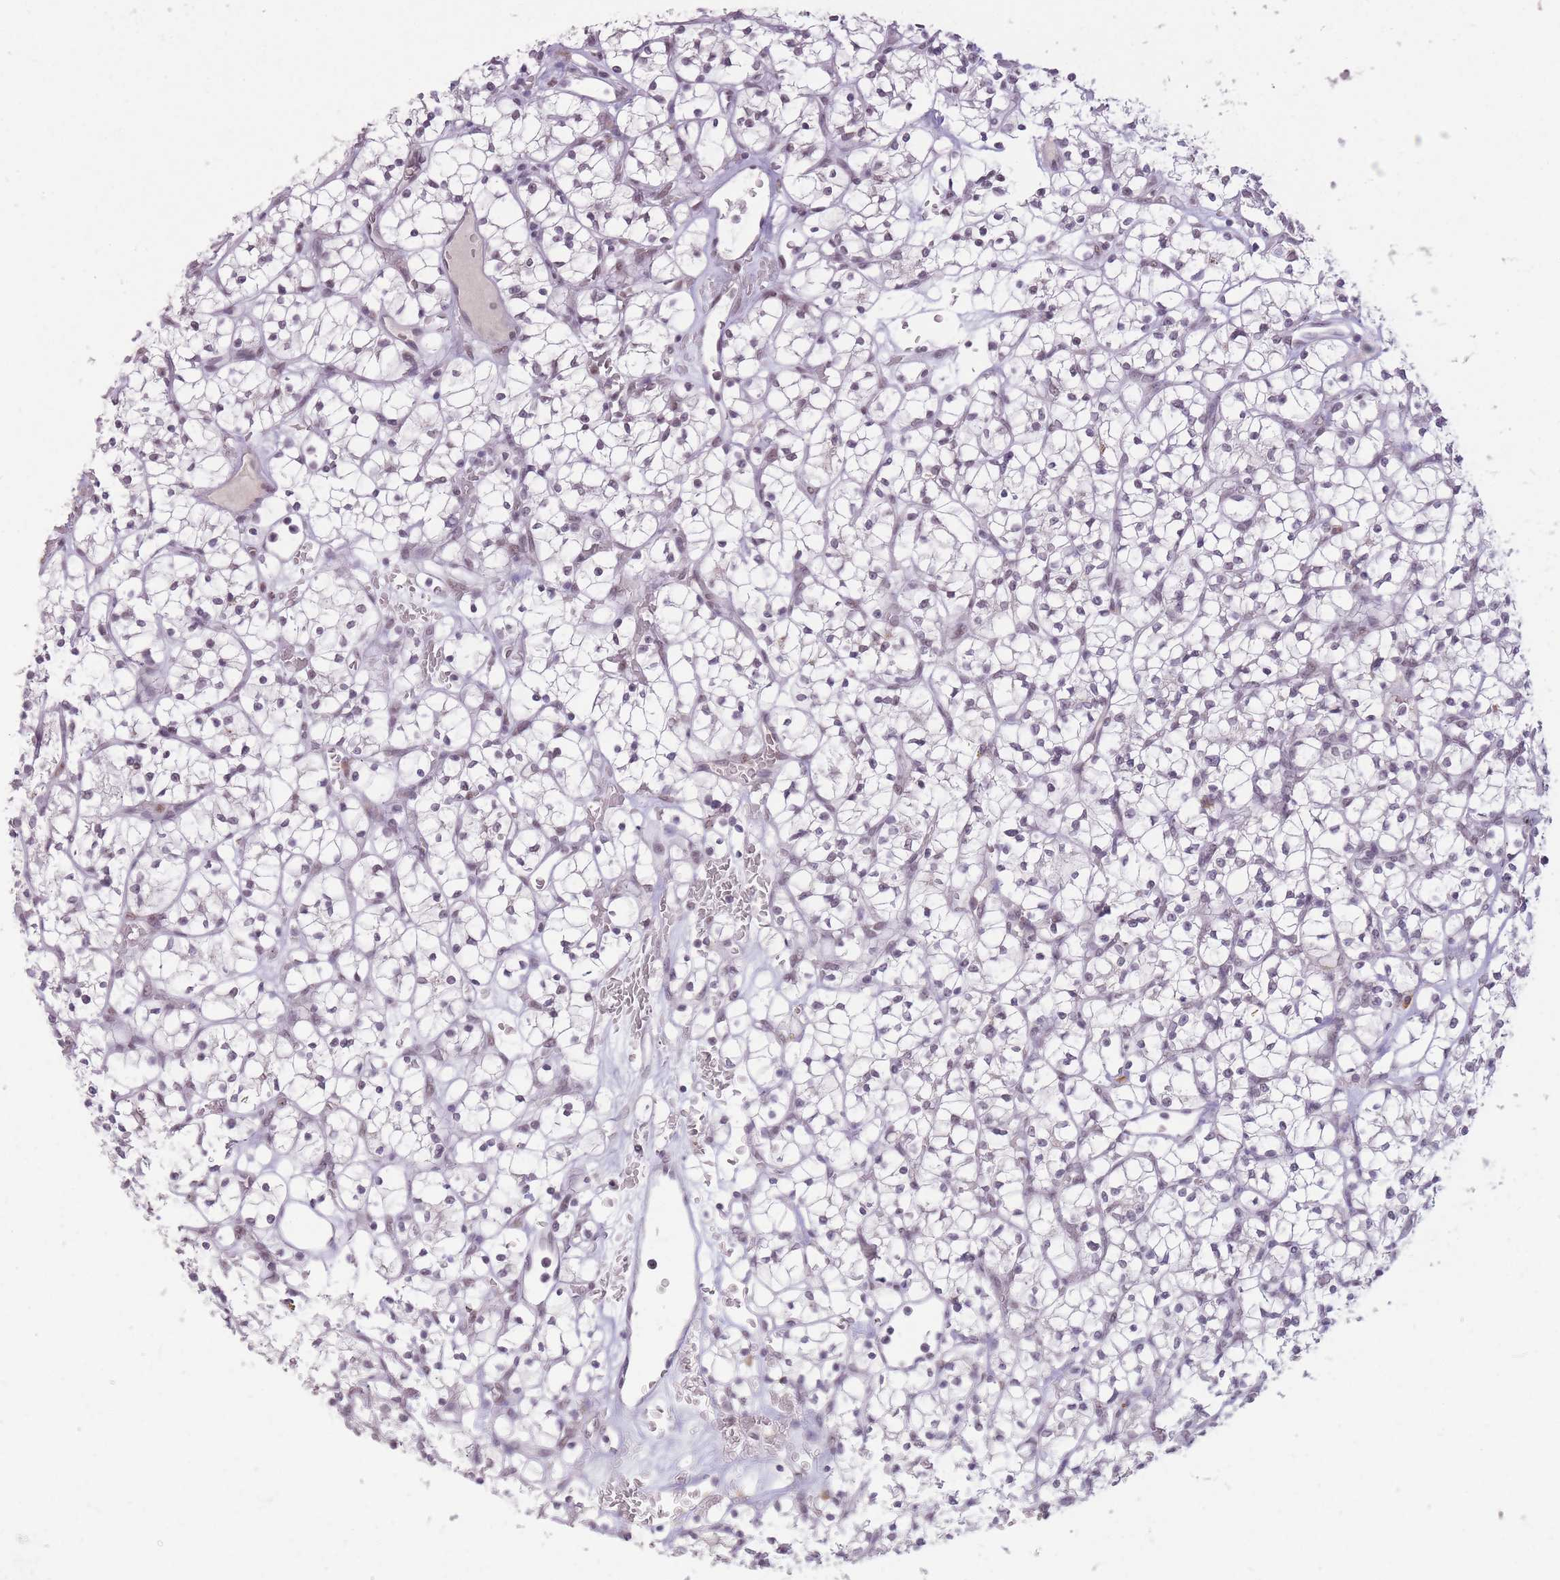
{"staining": {"intensity": "weak", "quantity": "25%-75%", "location": "nuclear"}, "tissue": "renal cancer", "cell_type": "Tumor cells", "image_type": "cancer", "snomed": [{"axis": "morphology", "description": "Adenocarcinoma, NOS"}, {"axis": "topography", "description": "Kidney"}], "caption": "Tumor cells exhibit low levels of weak nuclear positivity in about 25%-75% of cells in renal adenocarcinoma.", "gene": "HNRNPUL1", "patient": {"sex": "female", "age": 64}}